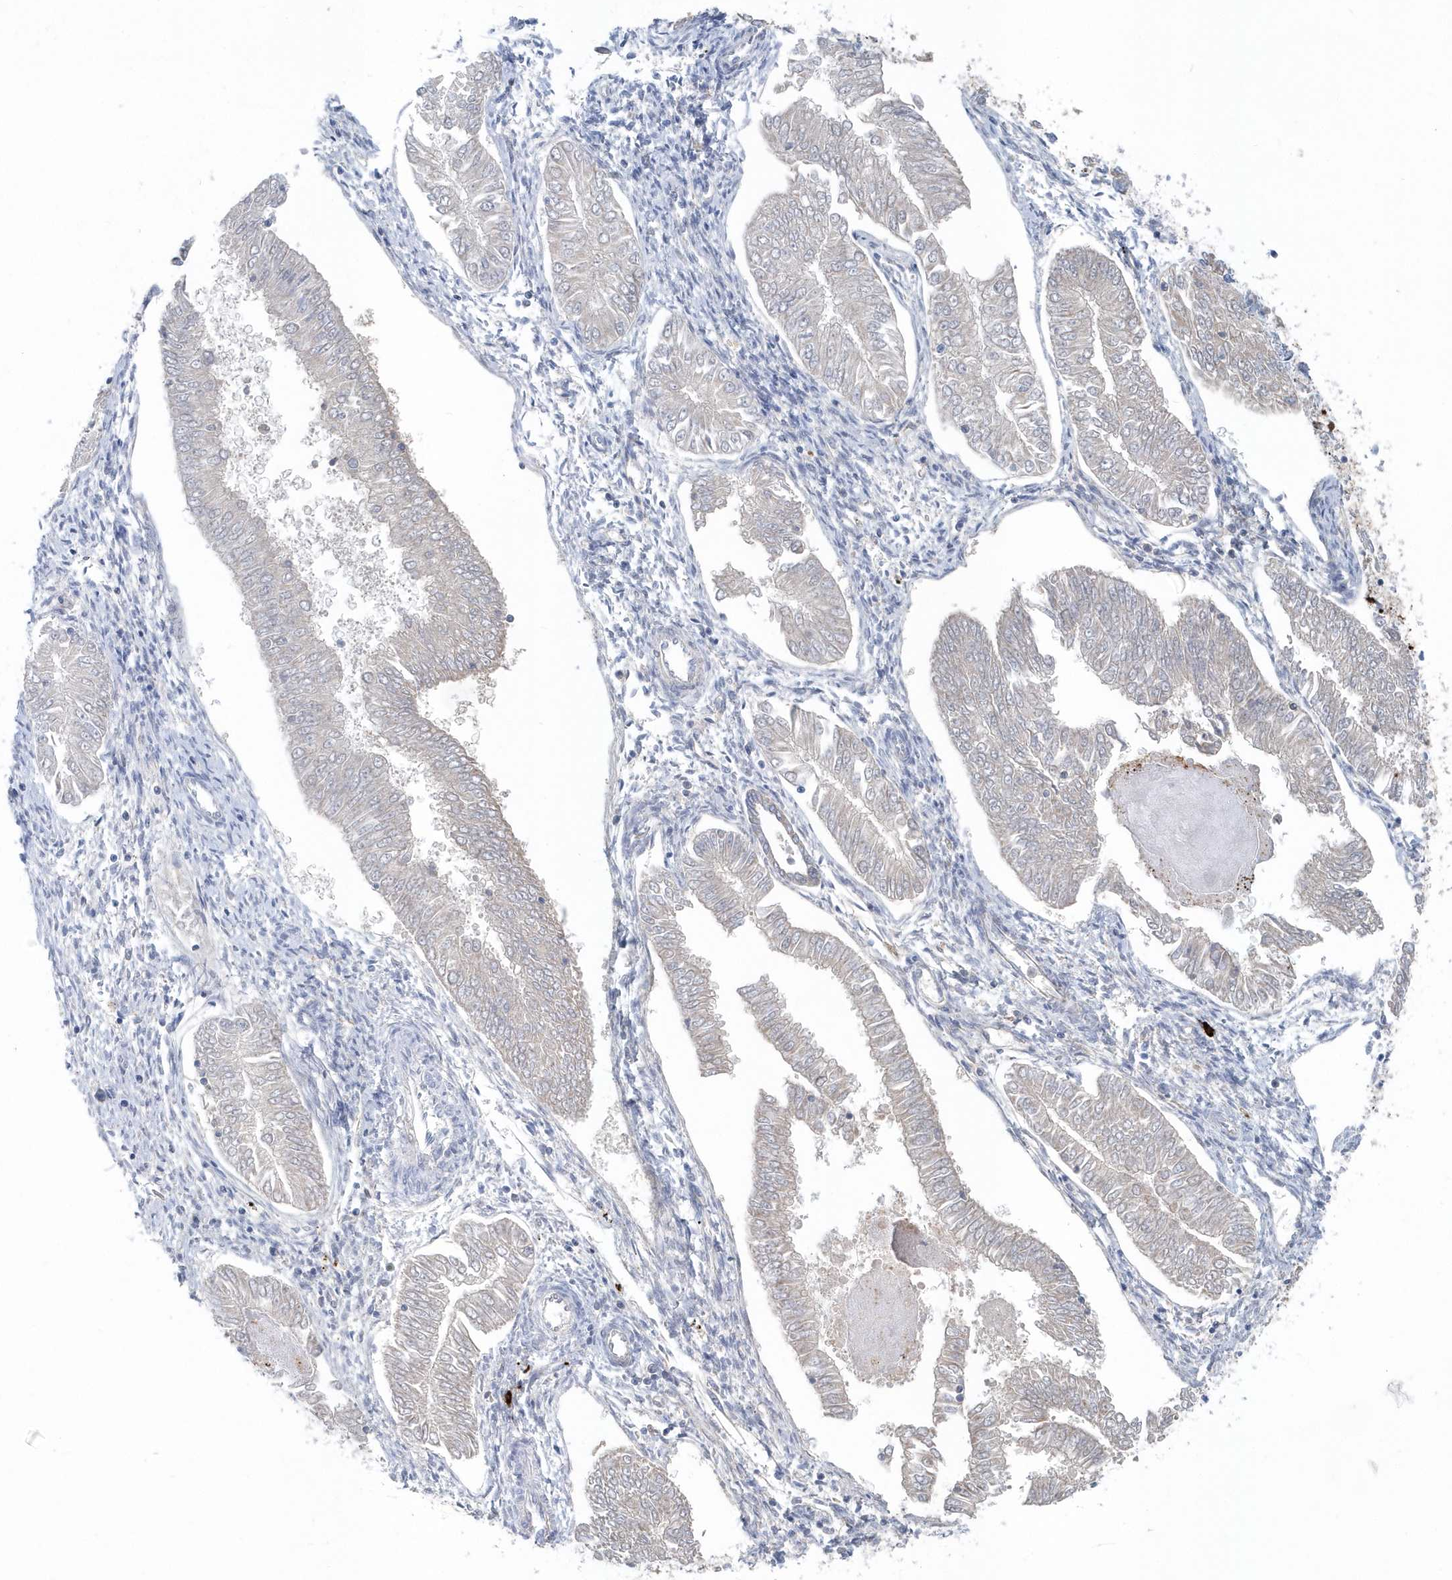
{"staining": {"intensity": "negative", "quantity": "none", "location": "none"}, "tissue": "endometrial cancer", "cell_type": "Tumor cells", "image_type": "cancer", "snomed": [{"axis": "morphology", "description": "Adenocarcinoma, NOS"}, {"axis": "topography", "description": "Endometrium"}], "caption": "Immunohistochemistry (IHC) of adenocarcinoma (endometrial) shows no positivity in tumor cells.", "gene": "JCHAIN", "patient": {"sex": "female", "age": 53}}